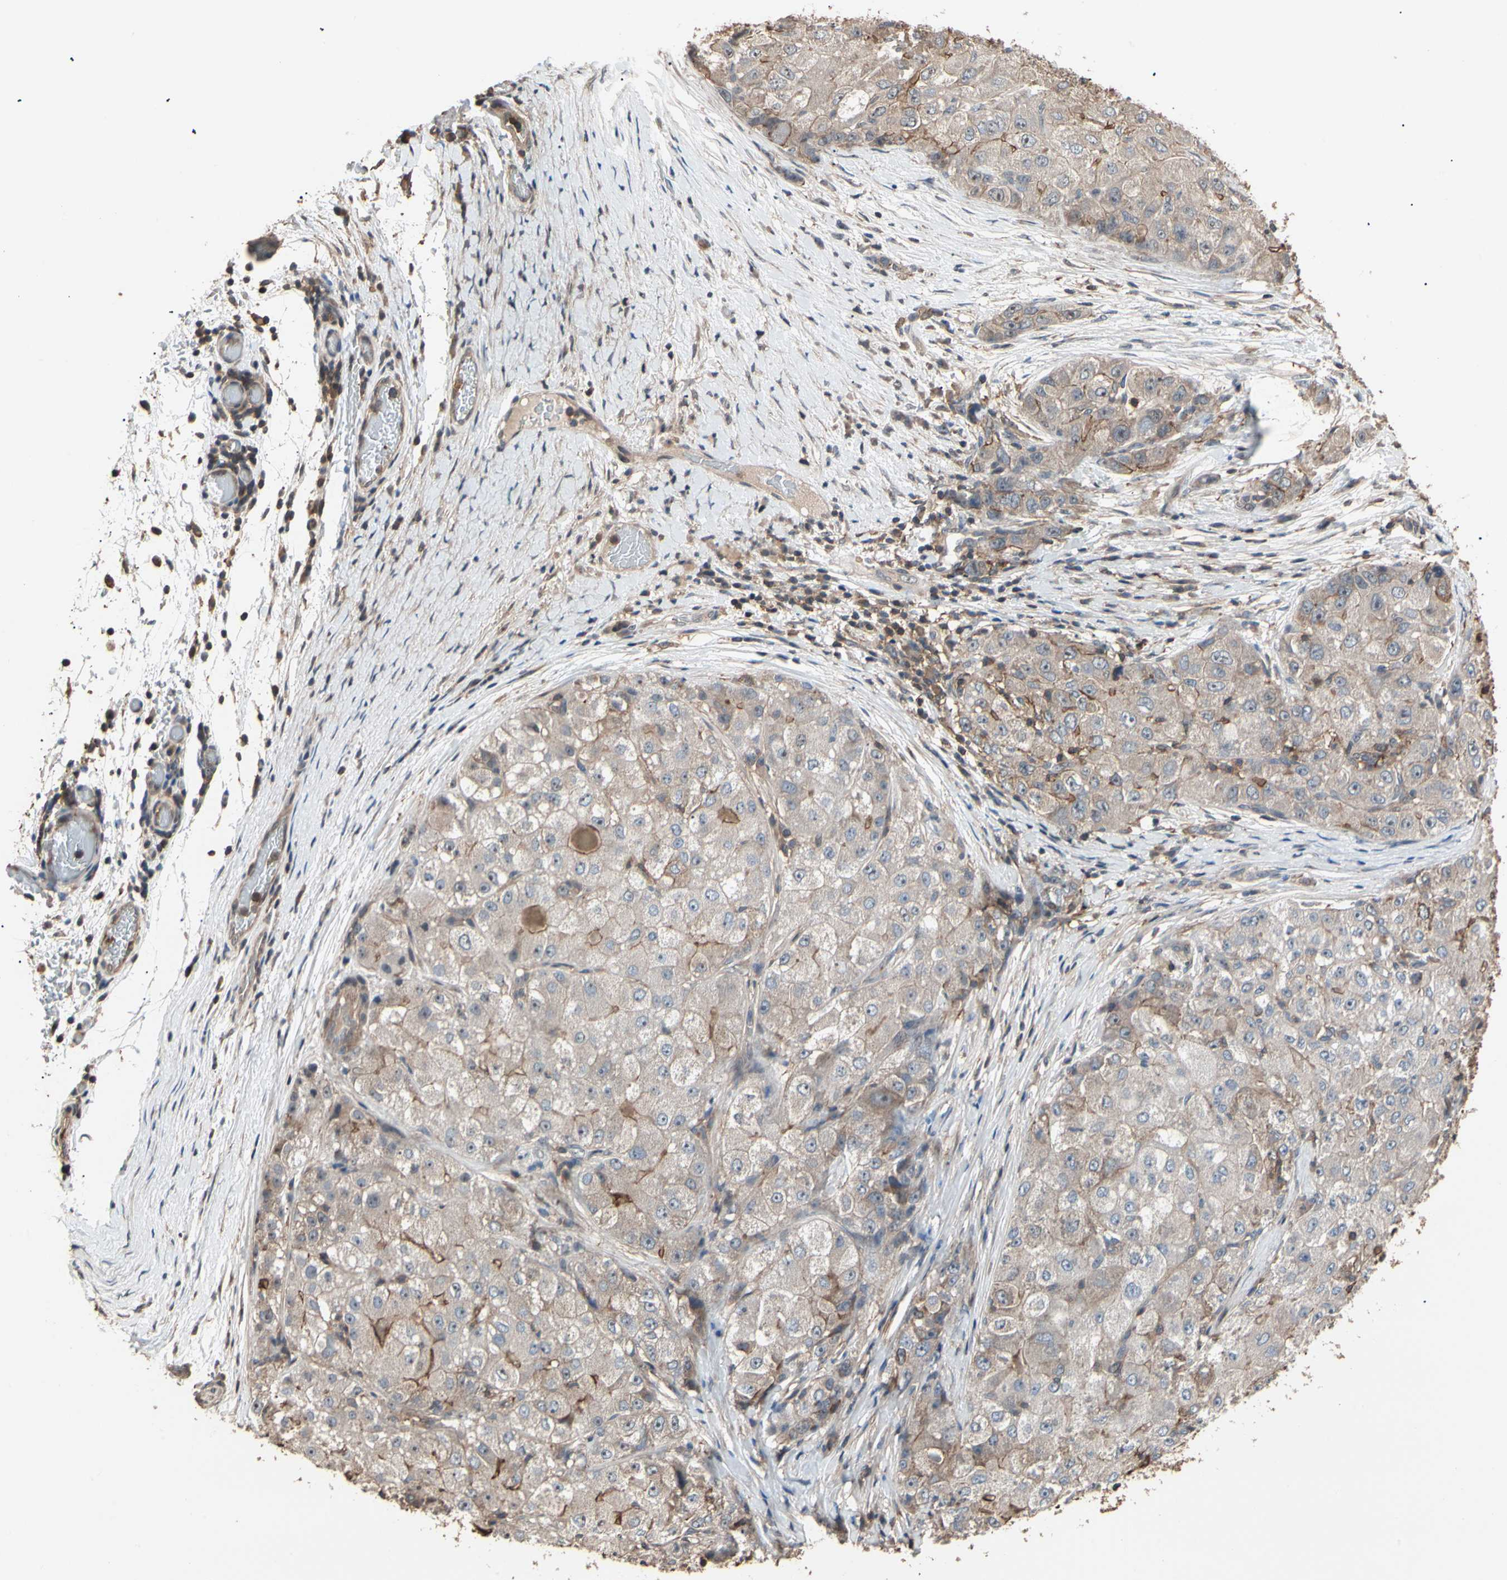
{"staining": {"intensity": "weak", "quantity": "<25%", "location": "cytoplasmic/membranous"}, "tissue": "liver cancer", "cell_type": "Tumor cells", "image_type": "cancer", "snomed": [{"axis": "morphology", "description": "Carcinoma, Hepatocellular, NOS"}, {"axis": "topography", "description": "Liver"}], "caption": "This is a histopathology image of immunohistochemistry (IHC) staining of liver cancer (hepatocellular carcinoma), which shows no positivity in tumor cells.", "gene": "MAPK13", "patient": {"sex": "male", "age": 80}}